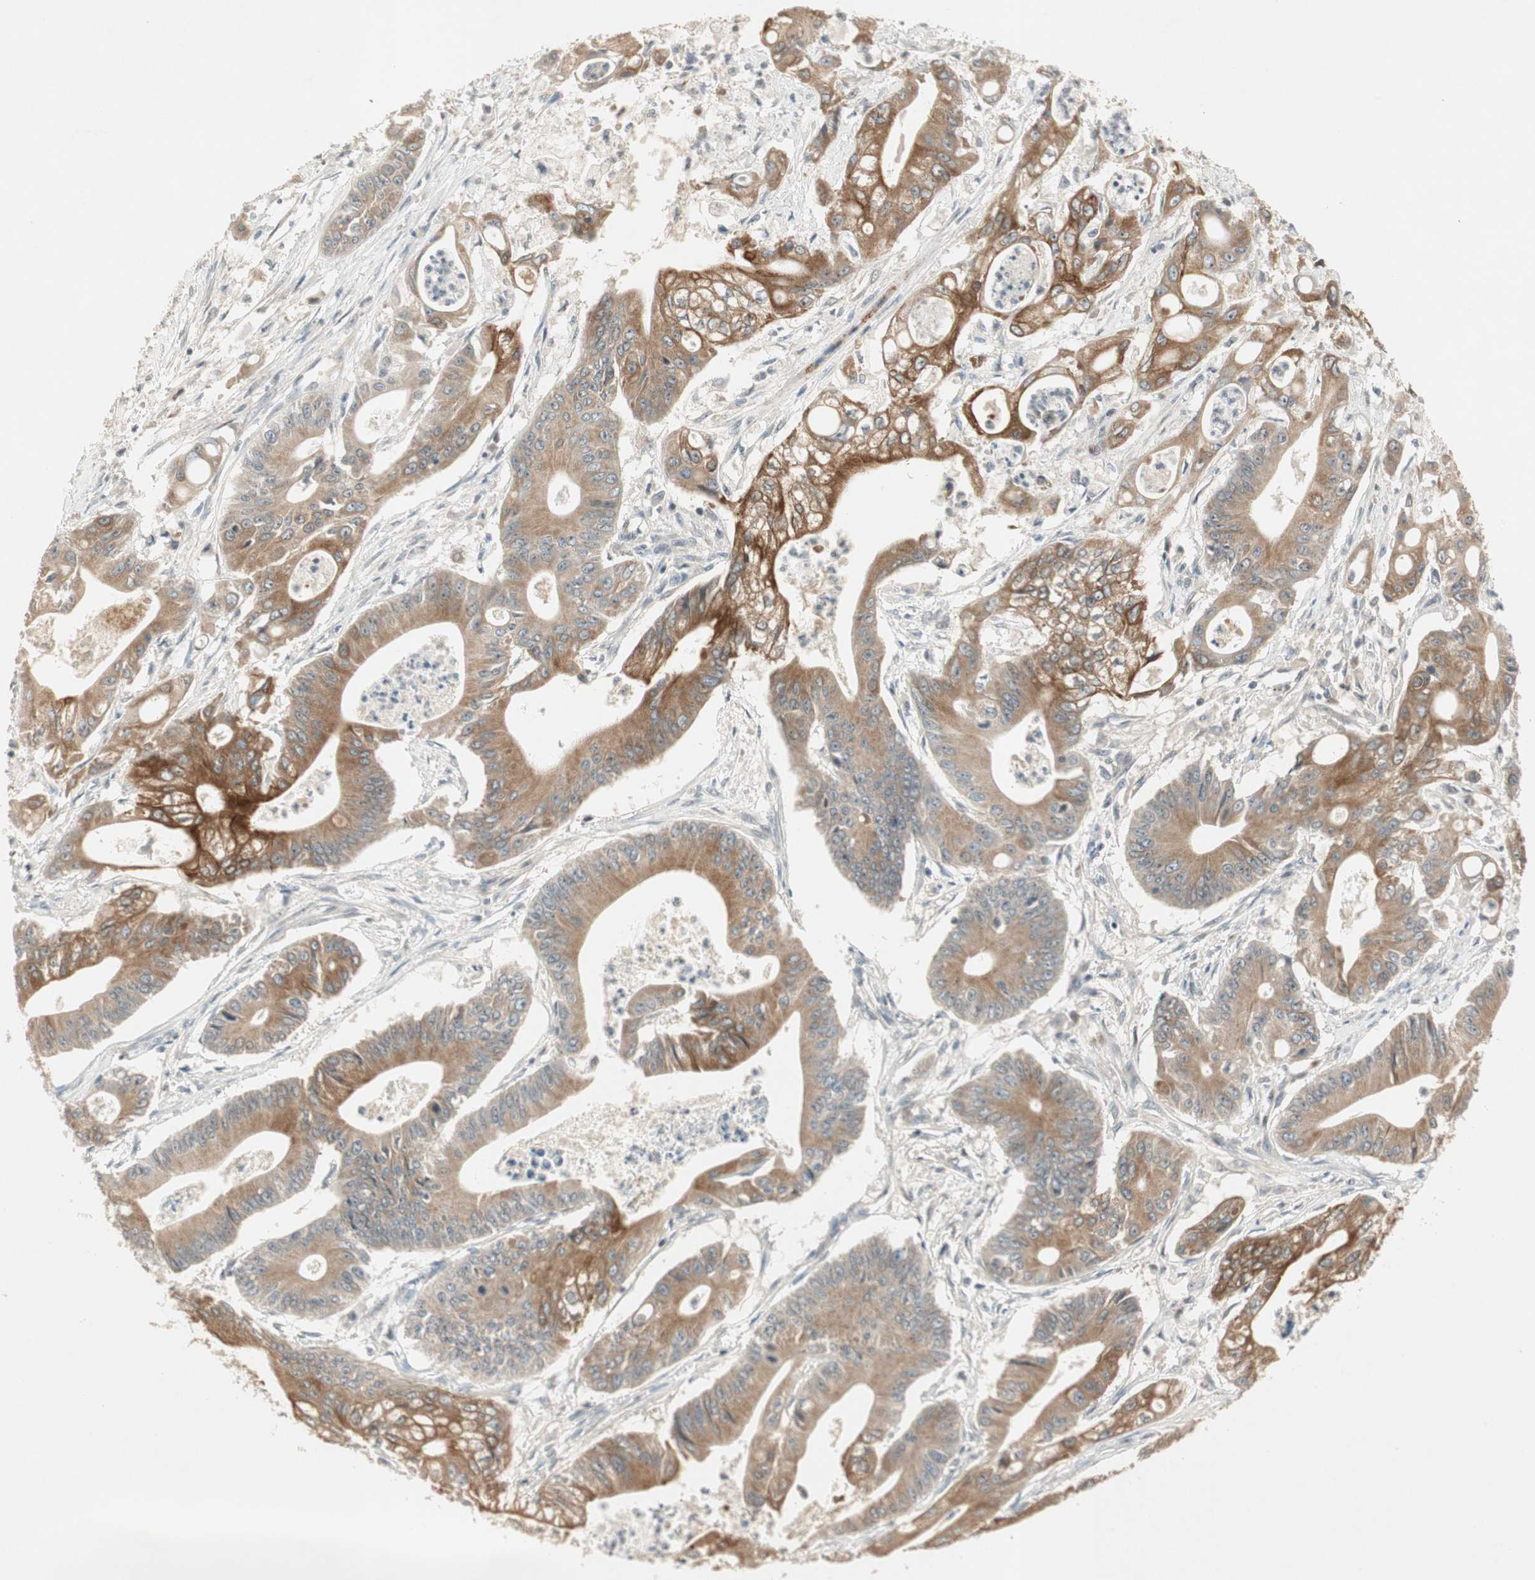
{"staining": {"intensity": "moderate", "quantity": ">75%", "location": "cytoplasmic/membranous"}, "tissue": "pancreatic cancer", "cell_type": "Tumor cells", "image_type": "cancer", "snomed": [{"axis": "morphology", "description": "Normal tissue, NOS"}, {"axis": "topography", "description": "Lymph node"}], "caption": "DAB (3,3'-diaminobenzidine) immunohistochemical staining of human pancreatic cancer reveals moderate cytoplasmic/membranous protein staining in approximately >75% of tumor cells.", "gene": "ACSL5", "patient": {"sex": "male", "age": 62}}